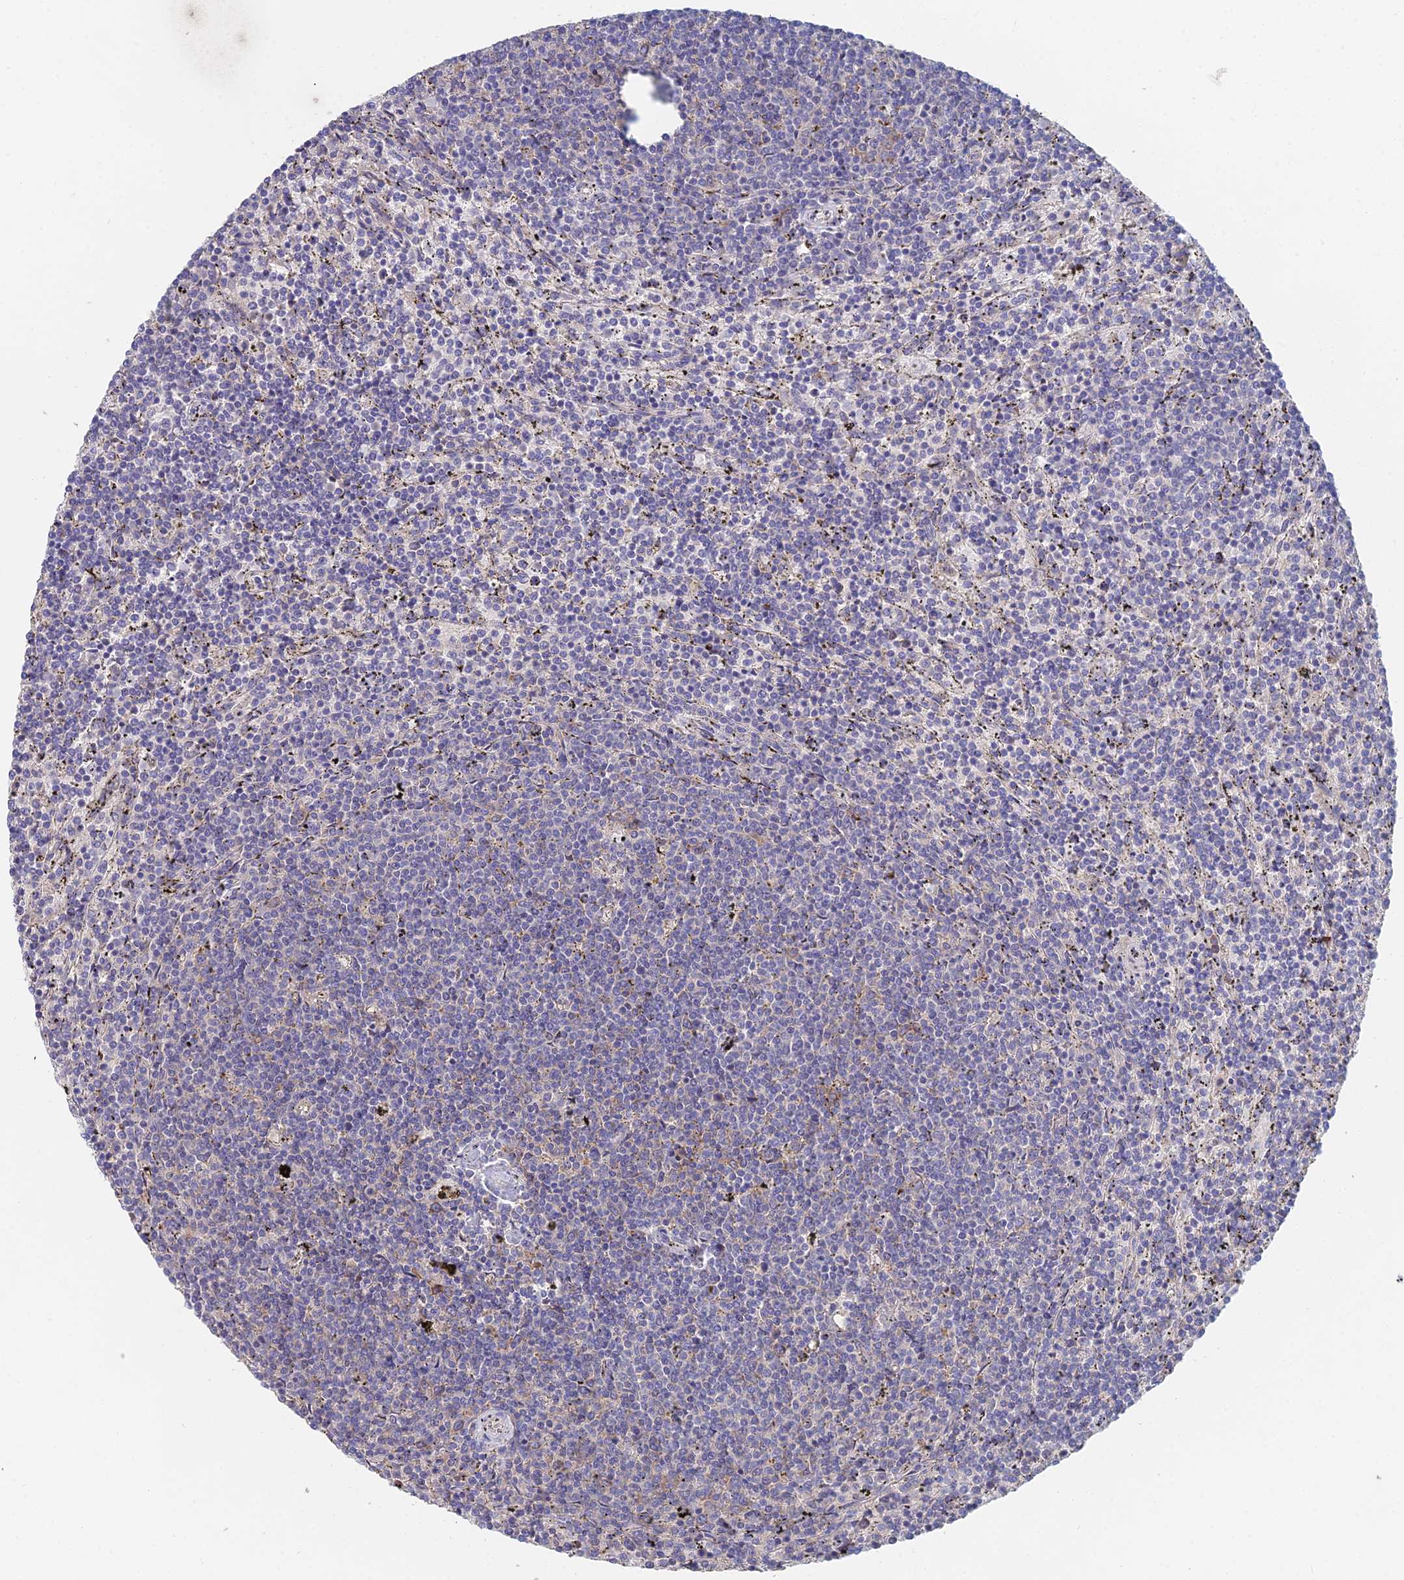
{"staining": {"intensity": "negative", "quantity": "none", "location": "none"}, "tissue": "lymphoma", "cell_type": "Tumor cells", "image_type": "cancer", "snomed": [{"axis": "morphology", "description": "Malignant lymphoma, non-Hodgkin's type, Low grade"}, {"axis": "topography", "description": "Spleen"}], "caption": "Micrograph shows no protein staining in tumor cells of low-grade malignant lymphoma, non-Hodgkin's type tissue.", "gene": "ELOF1", "patient": {"sex": "female", "age": 50}}